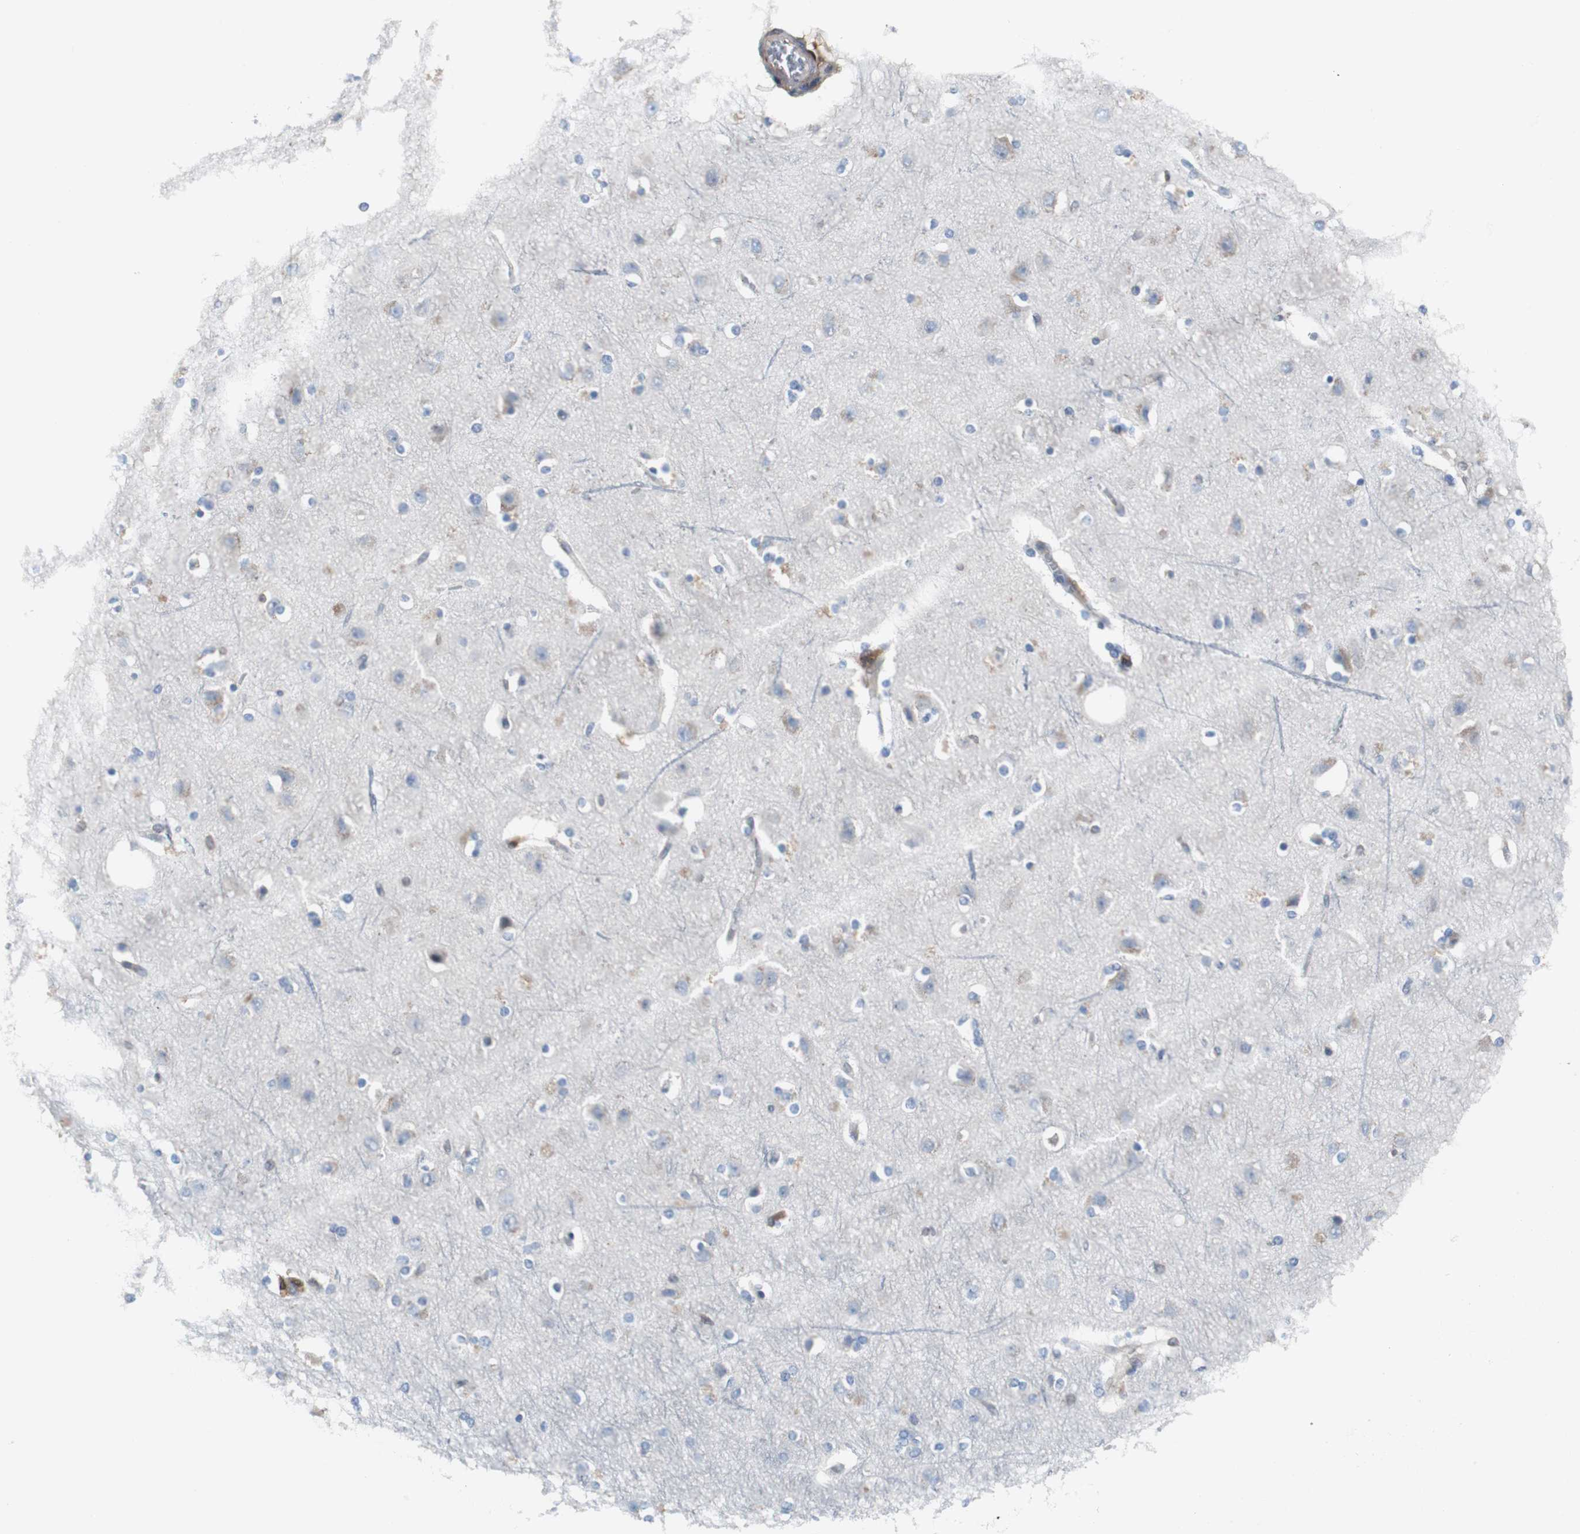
{"staining": {"intensity": "weak", "quantity": "<25%", "location": "cytoplasmic/membranous"}, "tissue": "cerebral cortex", "cell_type": "Endothelial cells", "image_type": "normal", "snomed": [{"axis": "morphology", "description": "Normal tissue, NOS"}, {"axis": "topography", "description": "Cerebral cortex"}], "caption": "An IHC histopathology image of benign cerebral cortex is shown. There is no staining in endothelial cells of cerebral cortex. Brightfield microscopy of immunohistochemistry (IHC) stained with DAB (brown) and hematoxylin (blue), captured at high magnification.", "gene": "ANXA4", "patient": {"sex": "female", "age": 54}}